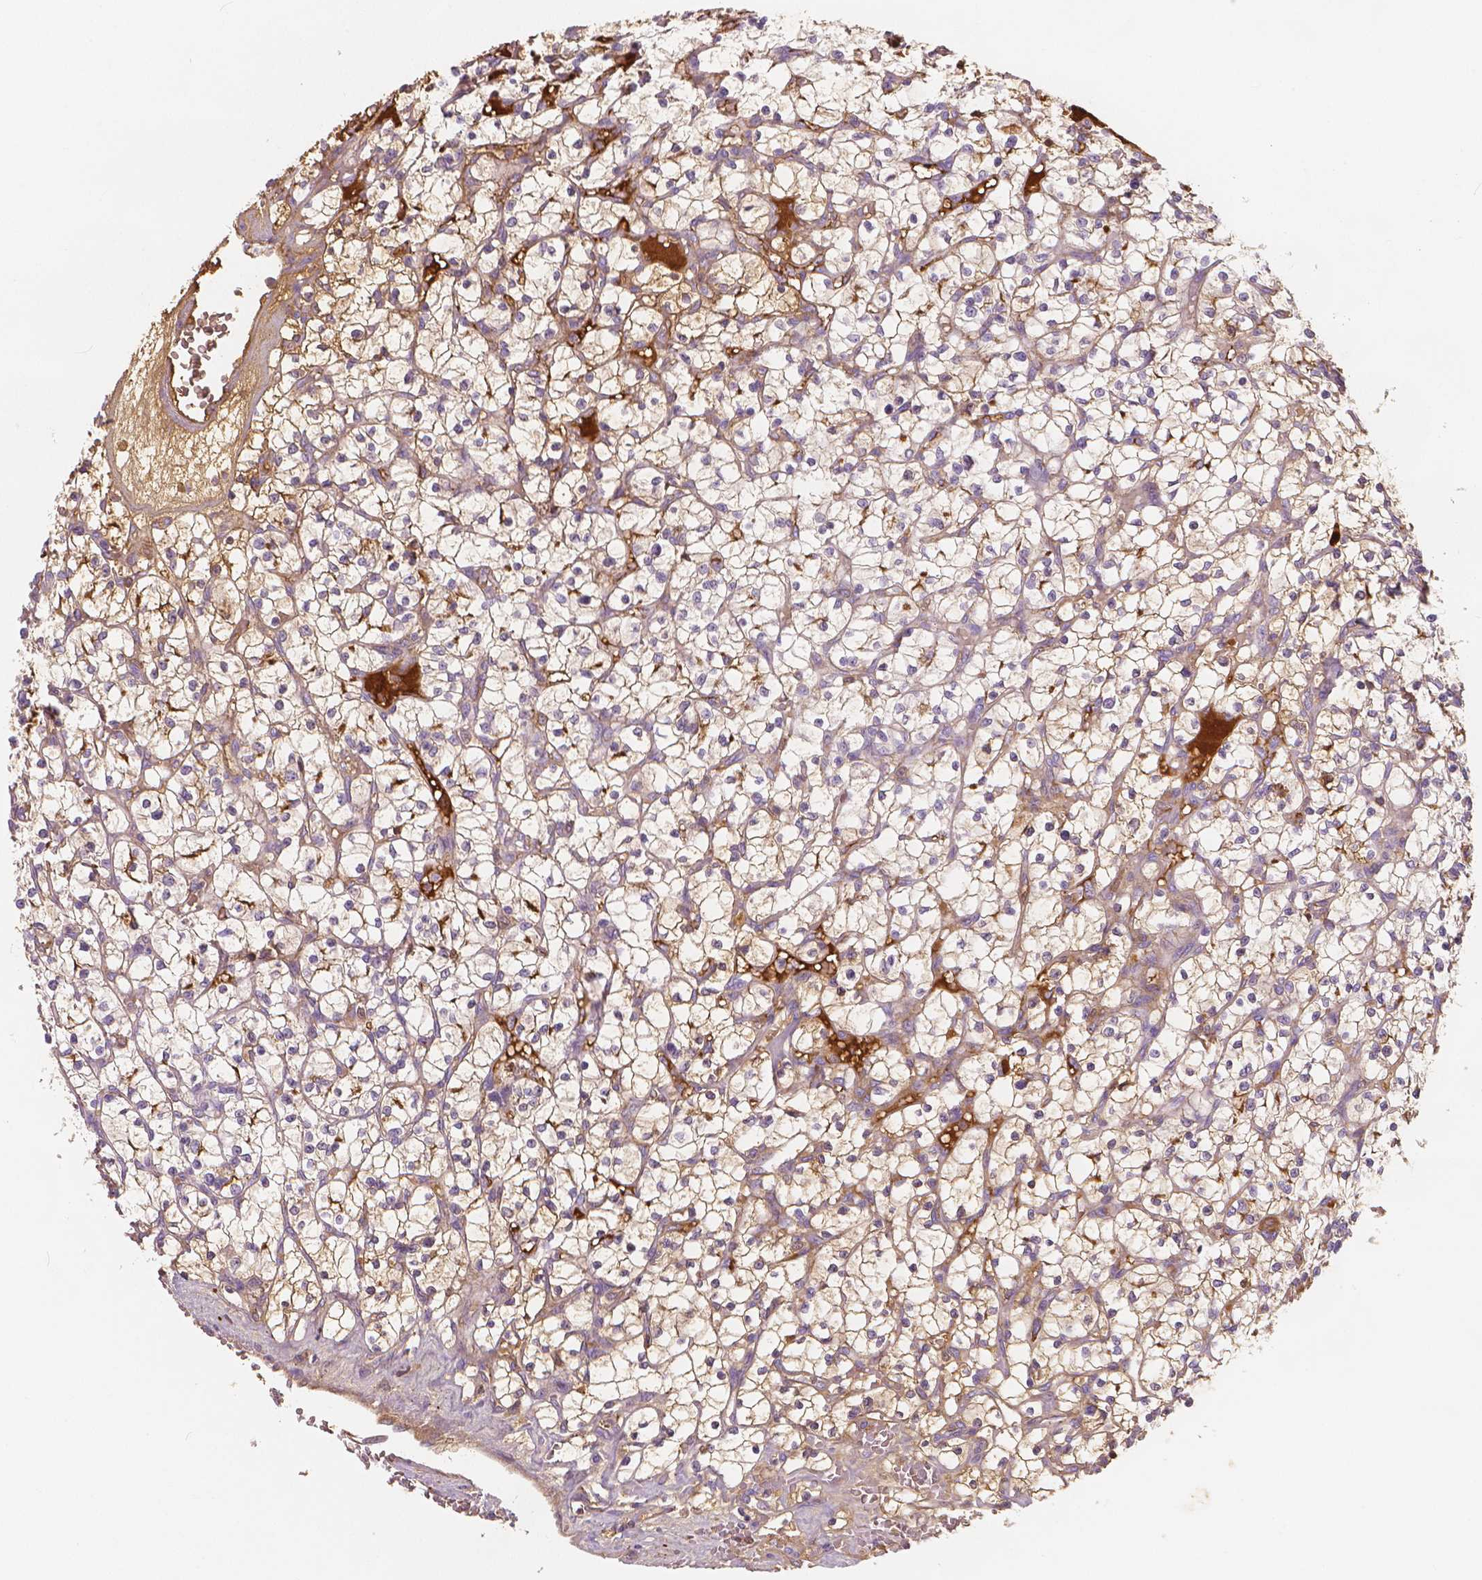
{"staining": {"intensity": "weak", "quantity": "<25%", "location": "cytoplasmic/membranous"}, "tissue": "renal cancer", "cell_type": "Tumor cells", "image_type": "cancer", "snomed": [{"axis": "morphology", "description": "Adenocarcinoma, NOS"}, {"axis": "topography", "description": "Kidney"}], "caption": "IHC photomicrograph of human renal adenocarcinoma stained for a protein (brown), which demonstrates no positivity in tumor cells.", "gene": "APOA4", "patient": {"sex": "female", "age": 64}}